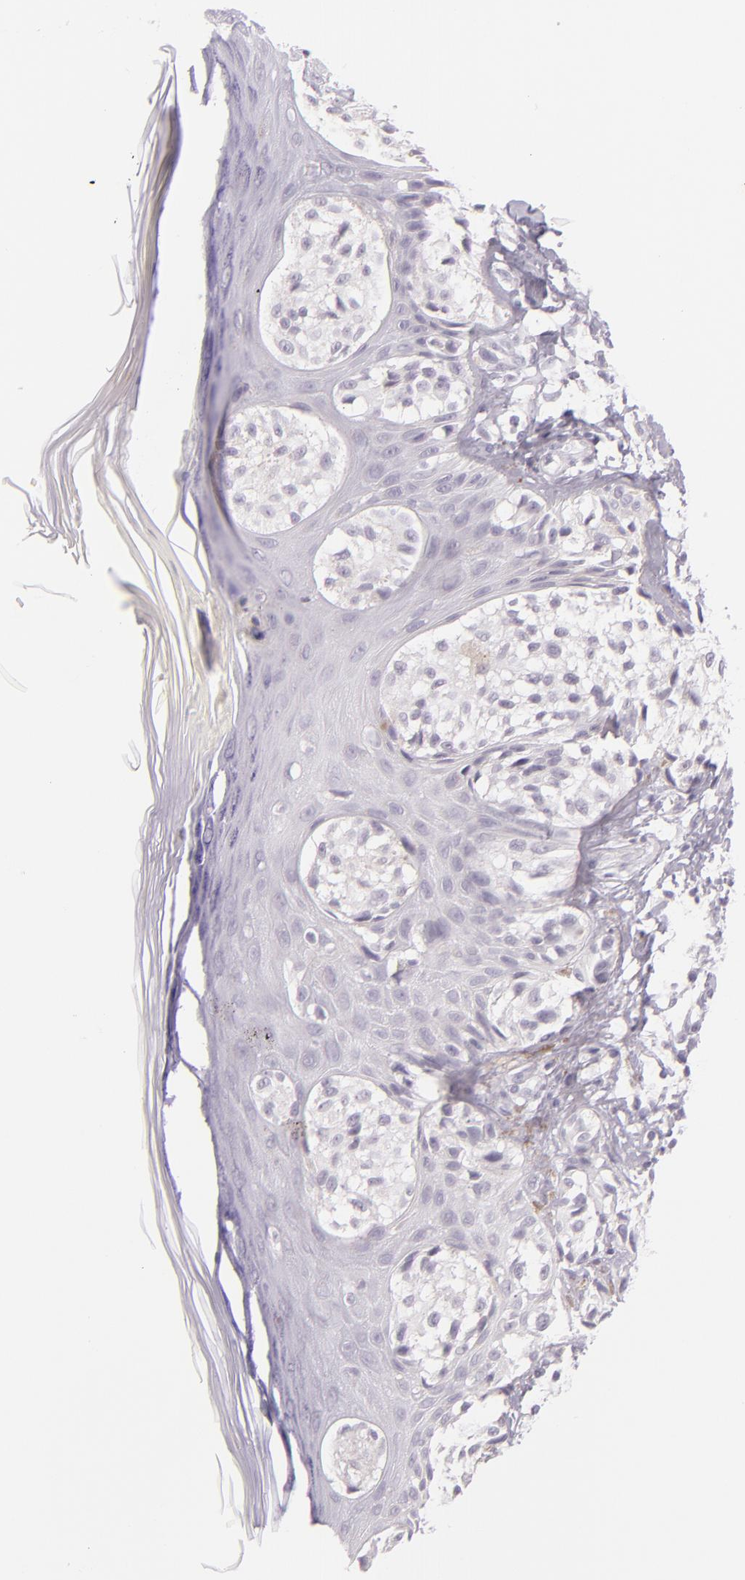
{"staining": {"intensity": "negative", "quantity": "none", "location": "none"}, "tissue": "melanoma", "cell_type": "Tumor cells", "image_type": "cancer", "snomed": [{"axis": "morphology", "description": "Malignant melanoma, NOS"}, {"axis": "topography", "description": "Skin"}], "caption": "An image of human malignant melanoma is negative for staining in tumor cells.", "gene": "CBS", "patient": {"sex": "male", "age": 57}}